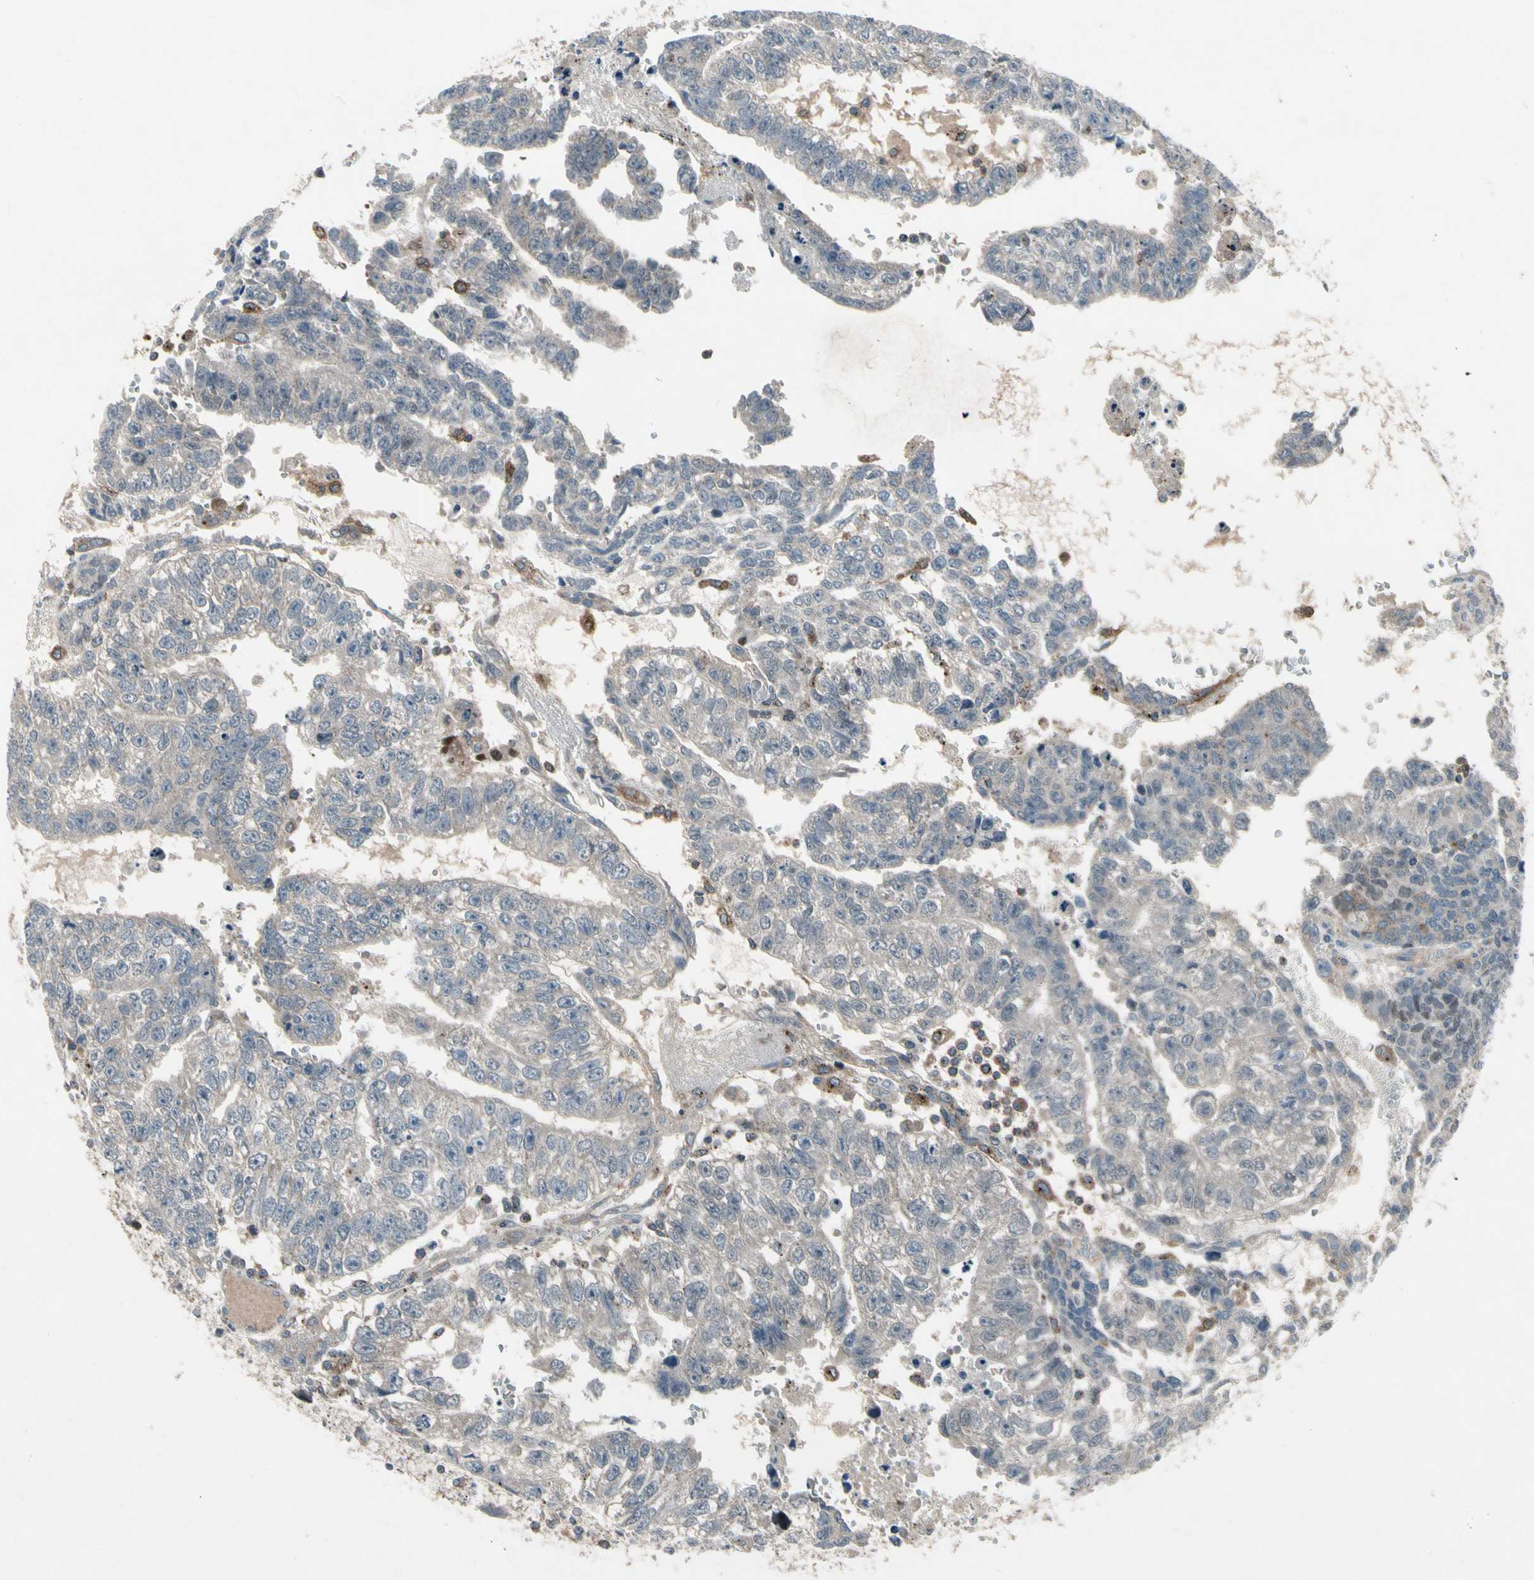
{"staining": {"intensity": "weak", "quantity": "<25%", "location": "cytoplasmic/membranous"}, "tissue": "testis cancer", "cell_type": "Tumor cells", "image_type": "cancer", "snomed": [{"axis": "morphology", "description": "Seminoma, NOS"}, {"axis": "morphology", "description": "Carcinoma, Embryonal, NOS"}, {"axis": "topography", "description": "Testis"}], "caption": "Immunohistochemistry image of neoplastic tissue: testis embryonal carcinoma stained with DAB (3,3'-diaminobenzidine) shows no significant protein expression in tumor cells.", "gene": "NMI", "patient": {"sex": "male", "age": 52}}